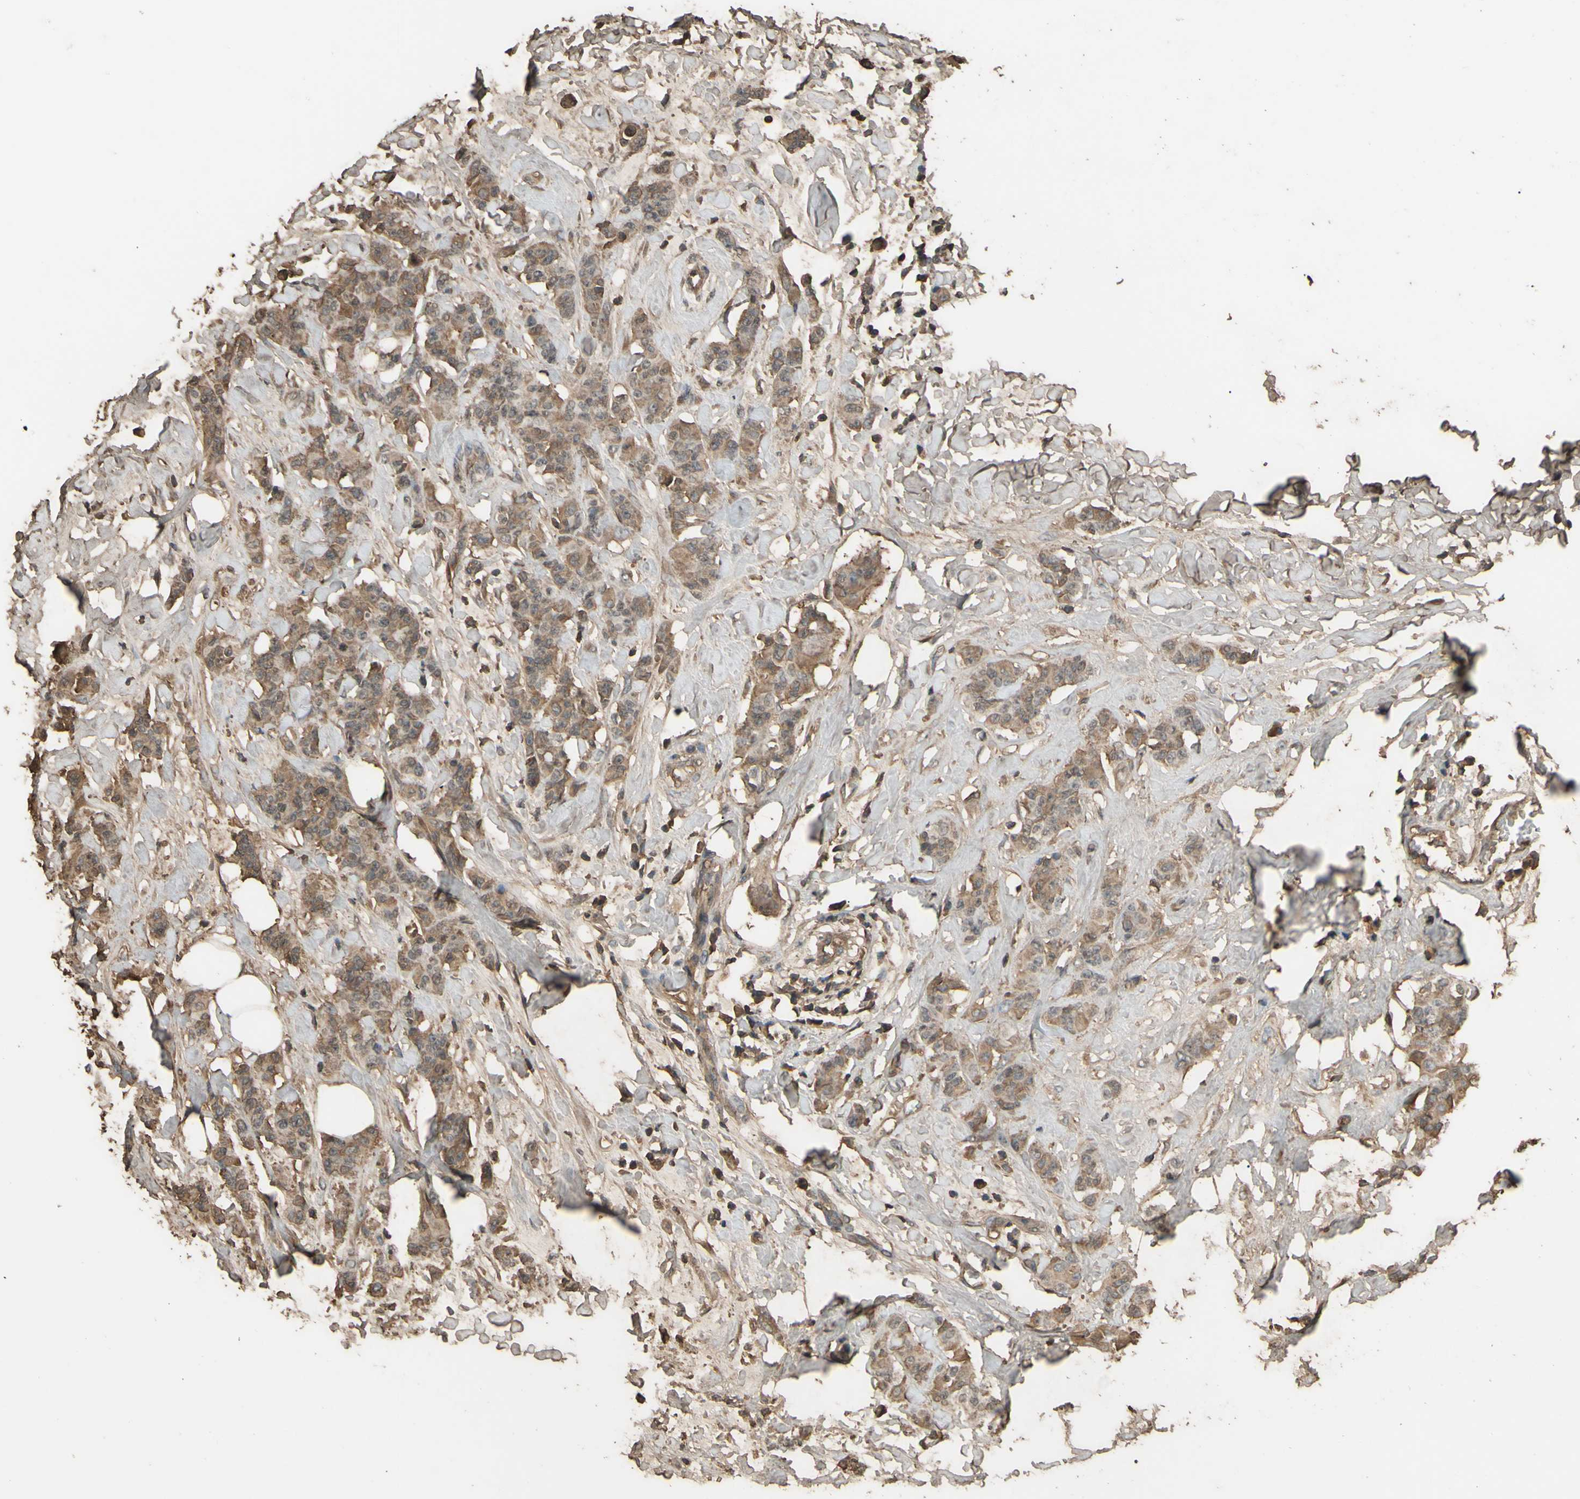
{"staining": {"intensity": "moderate", "quantity": ">75%", "location": "cytoplasmic/membranous"}, "tissue": "breast cancer", "cell_type": "Tumor cells", "image_type": "cancer", "snomed": [{"axis": "morphology", "description": "Normal tissue, NOS"}, {"axis": "morphology", "description": "Duct carcinoma"}, {"axis": "topography", "description": "Breast"}], "caption": "DAB immunohistochemical staining of breast cancer (intraductal carcinoma) shows moderate cytoplasmic/membranous protein expression in about >75% of tumor cells.", "gene": "PTGDS", "patient": {"sex": "female", "age": 40}}